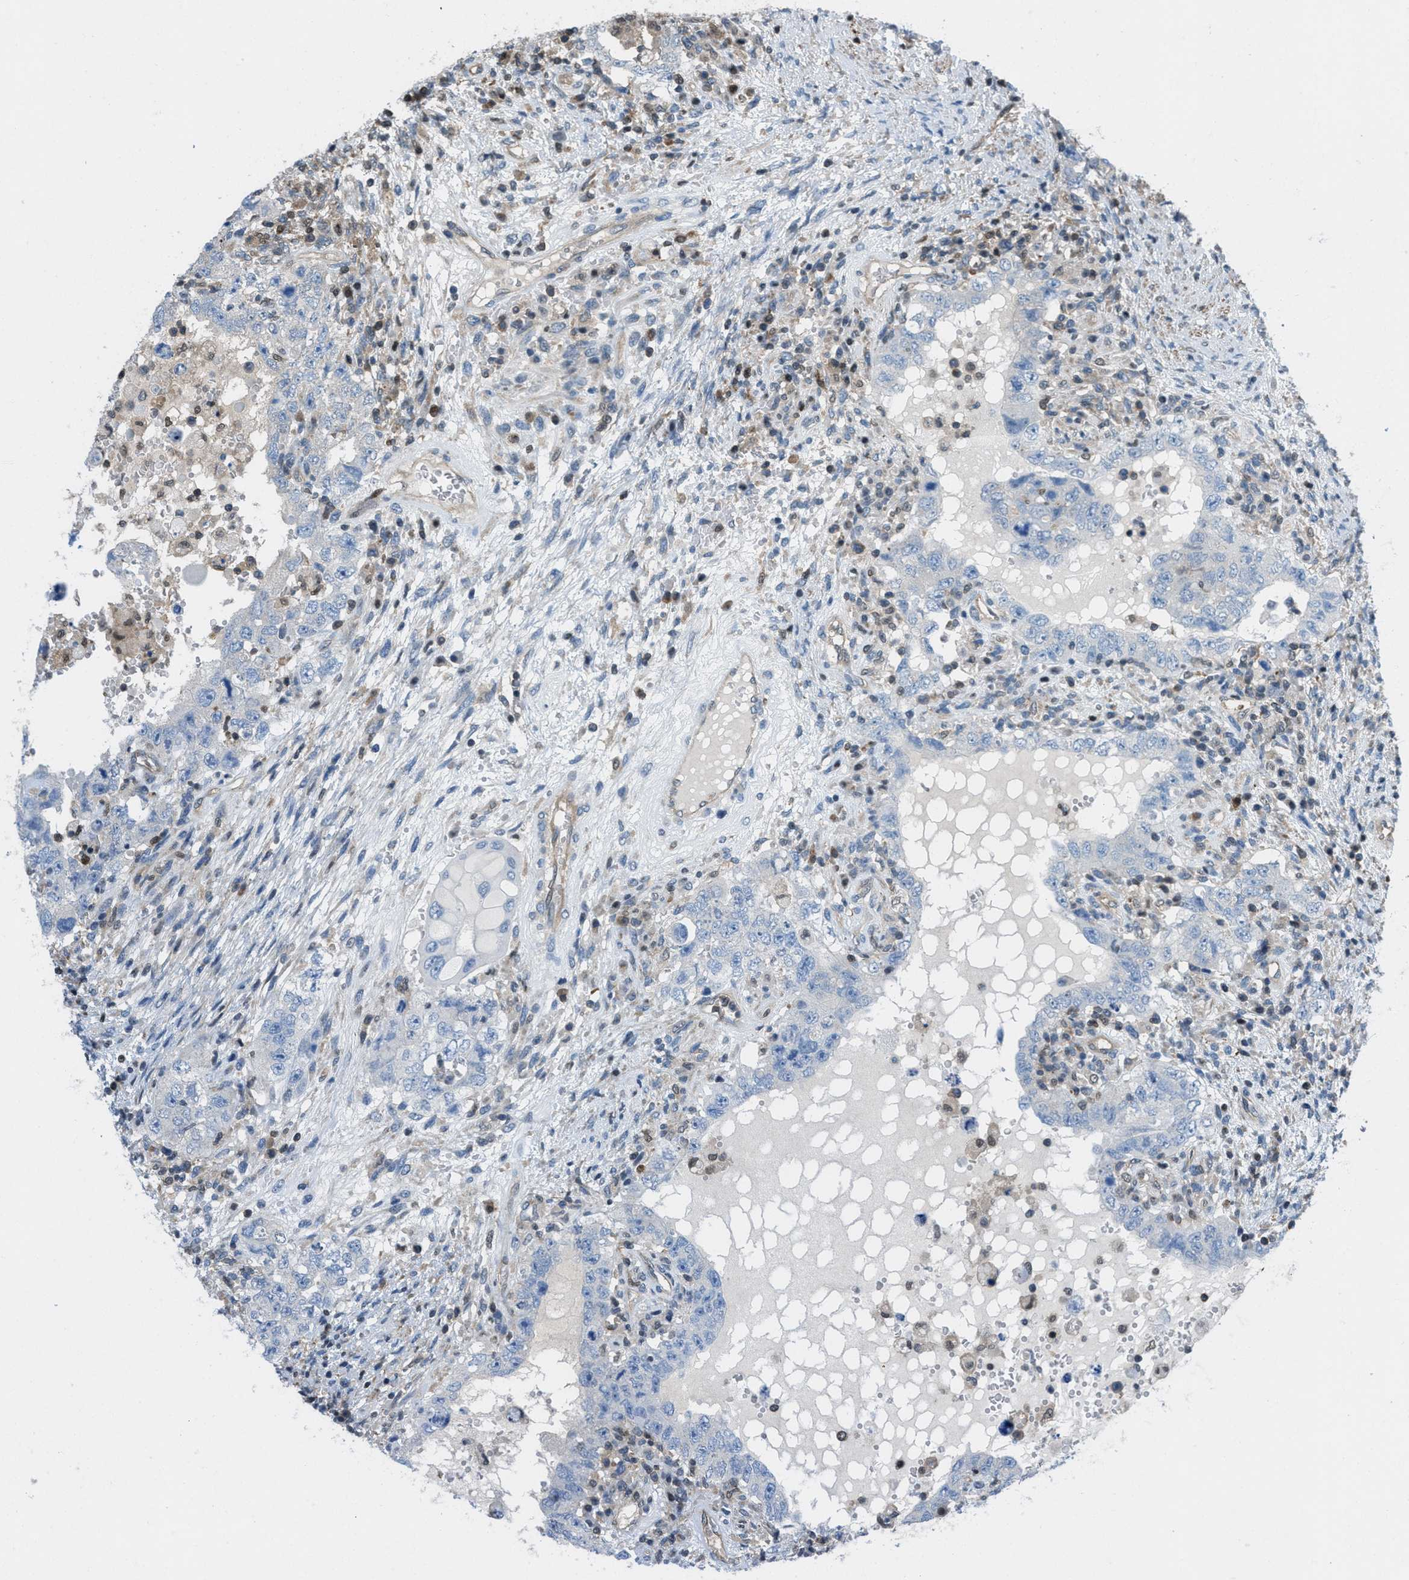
{"staining": {"intensity": "negative", "quantity": "none", "location": "none"}, "tissue": "testis cancer", "cell_type": "Tumor cells", "image_type": "cancer", "snomed": [{"axis": "morphology", "description": "Carcinoma, Embryonal, NOS"}, {"axis": "topography", "description": "Testis"}], "caption": "Tumor cells are negative for brown protein staining in testis cancer.", "gene": "PIP5K1C", "patient": {"sex": "male", "age": 26}}